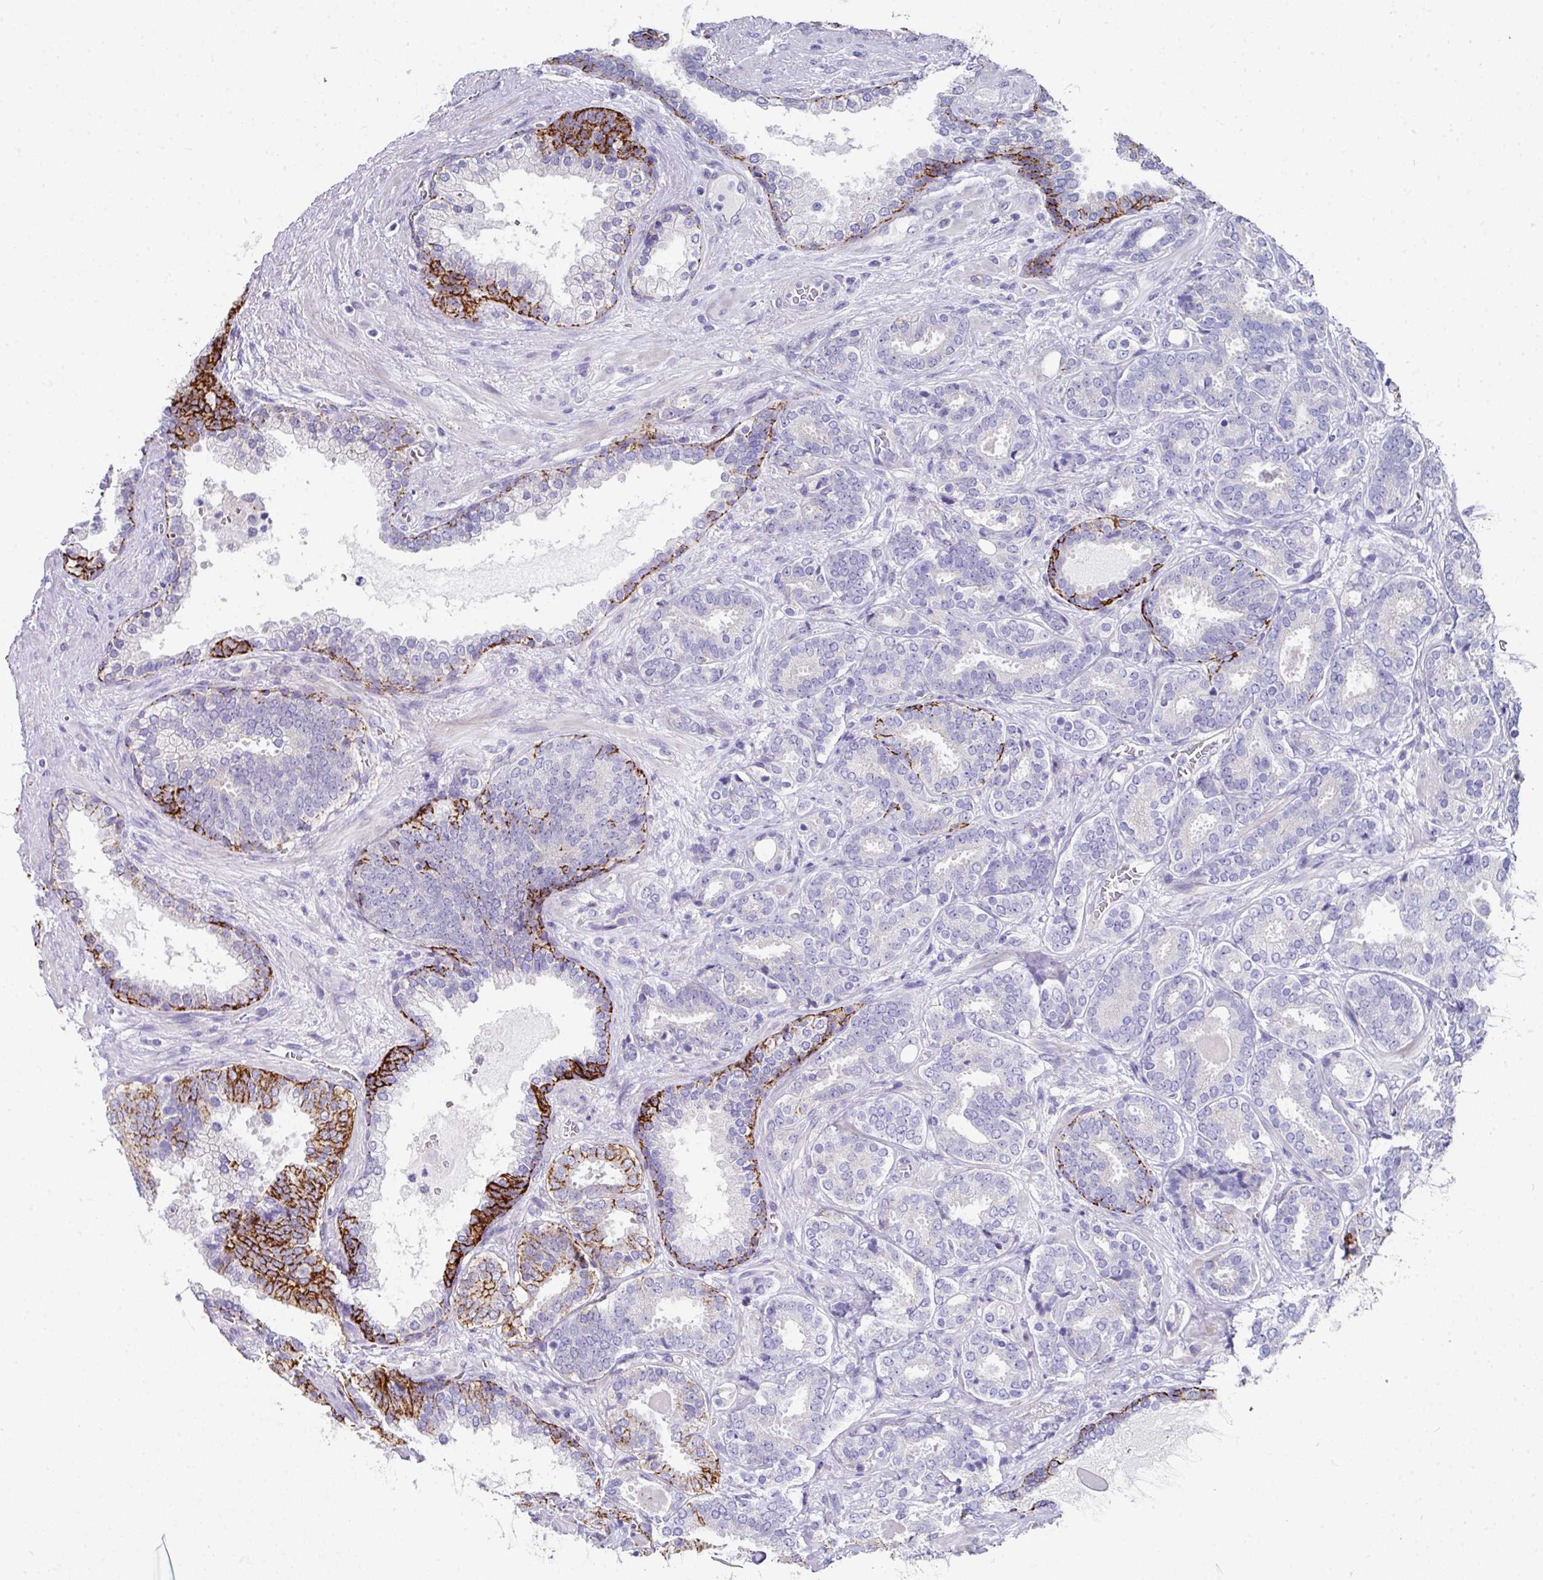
{"staining": {"intensity": "negative", "quantity": "none", "location": "none"}, "tissue": "prostate cancer", "cell_type": "Tumor cells", "image_type": "cancer", "snomed": [{"axis": "morphology", "description": "Adenocarcinoma, High grade"}, {"axis": "topography", "description": "Prostate"}], "caption": "The image exhibits no staining of tumor cells in prostate cancer.", "gene": "CLDN1", "patient": {"sex": "male", "age": 65}}